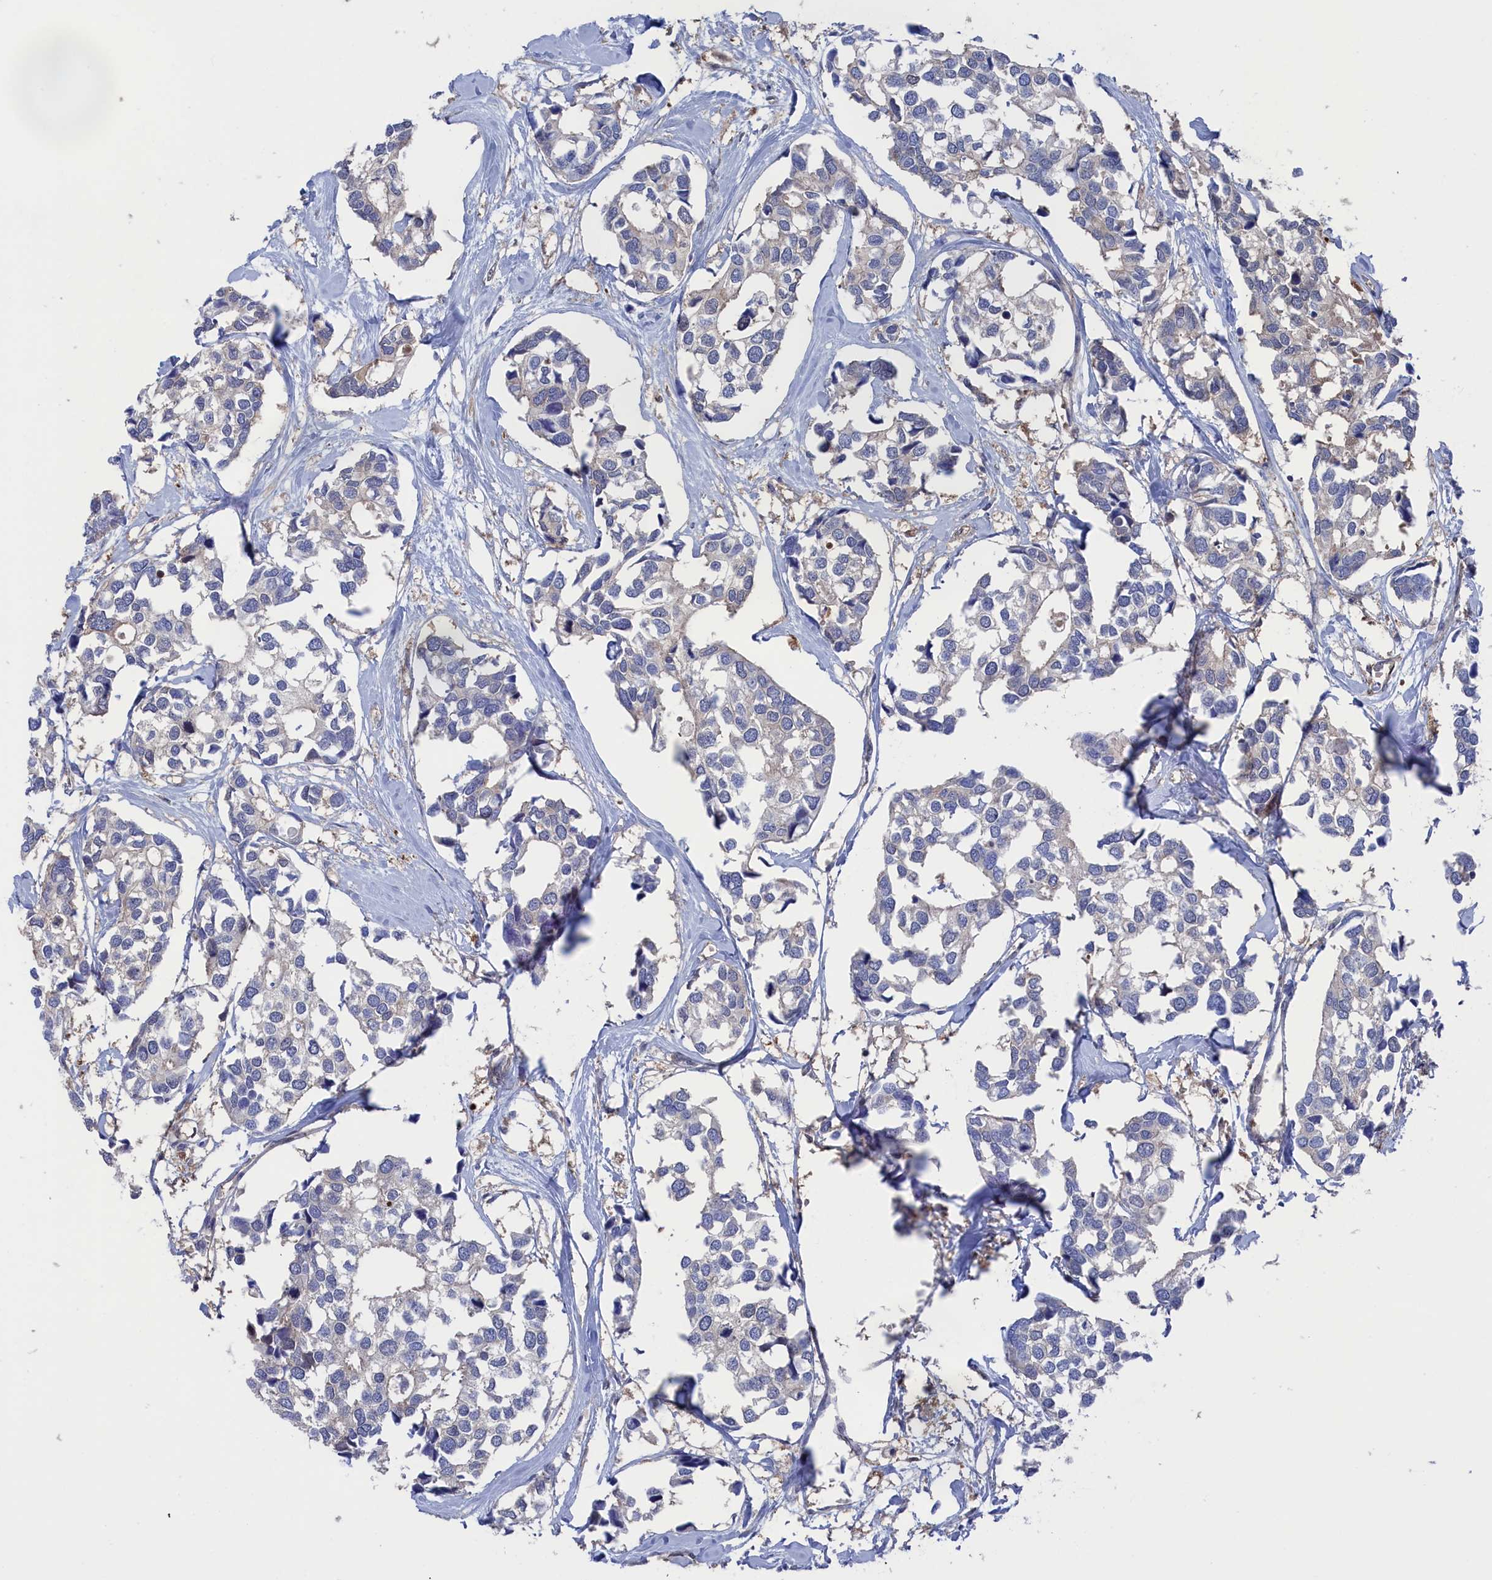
{"staining": {"intensity": "weak", "quantity": "<25%", "location": "cytoplasmic/membranous"}, "tissue": "breast cancer", "cell_type": "Tumor cells", "image_type": "cancer", "snomed": [{"axis": "morphology", "description": "Duct carcinoma"}, {"axis": "topography", "description": "Breast"}], "caption": "Breast cancer (intraductal carcinoma) was stained to show a protein in brown. There is no significant positivity in tumor cells.", "gene": "NUTF2", "patient": {"sex": "female", "age": 83}}